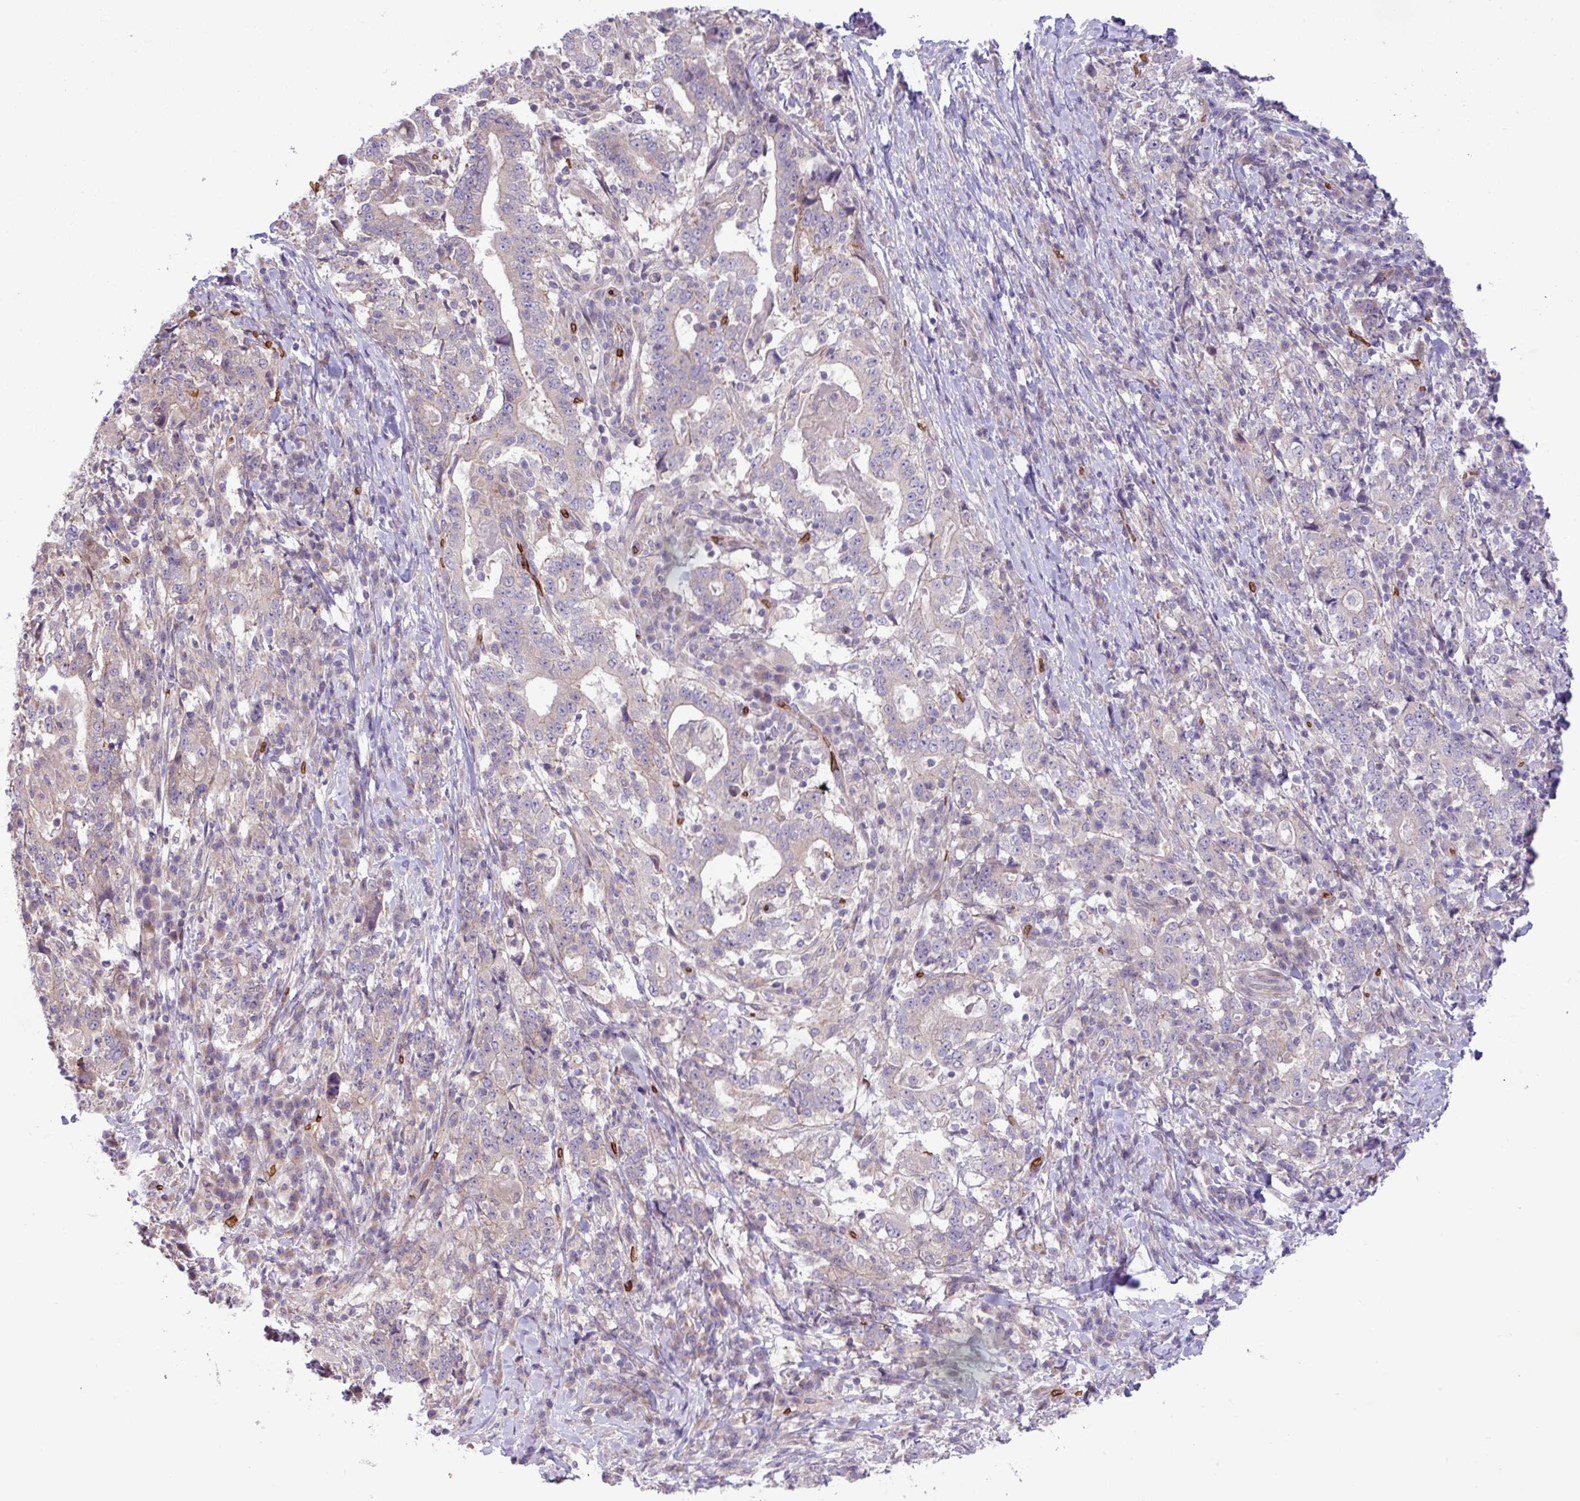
{"staining": {"intensity": "weak", "quantity": "<25%", "location": "cytoplasmic/membranous"}, "tissue": "stomach cancer", "cell_type": "Tumor cells", "image_type": "cancer", "snomed": [{"axis": "morphology", "description": "Normal tissue, NOS"}, {"axis": "morphology", "description": "Adenocarcinoma, NOS"}, {"axis": "topography", "description": "Stomach, upper"}, {"axis": "topography", "description": "Stomach"}], "caption": "Tumor cells show no significant protein staining in stomach cancer (adenocarcinoma).", "gene": "RAD21L1", "patient": {"sex": "male", "age": 59}}